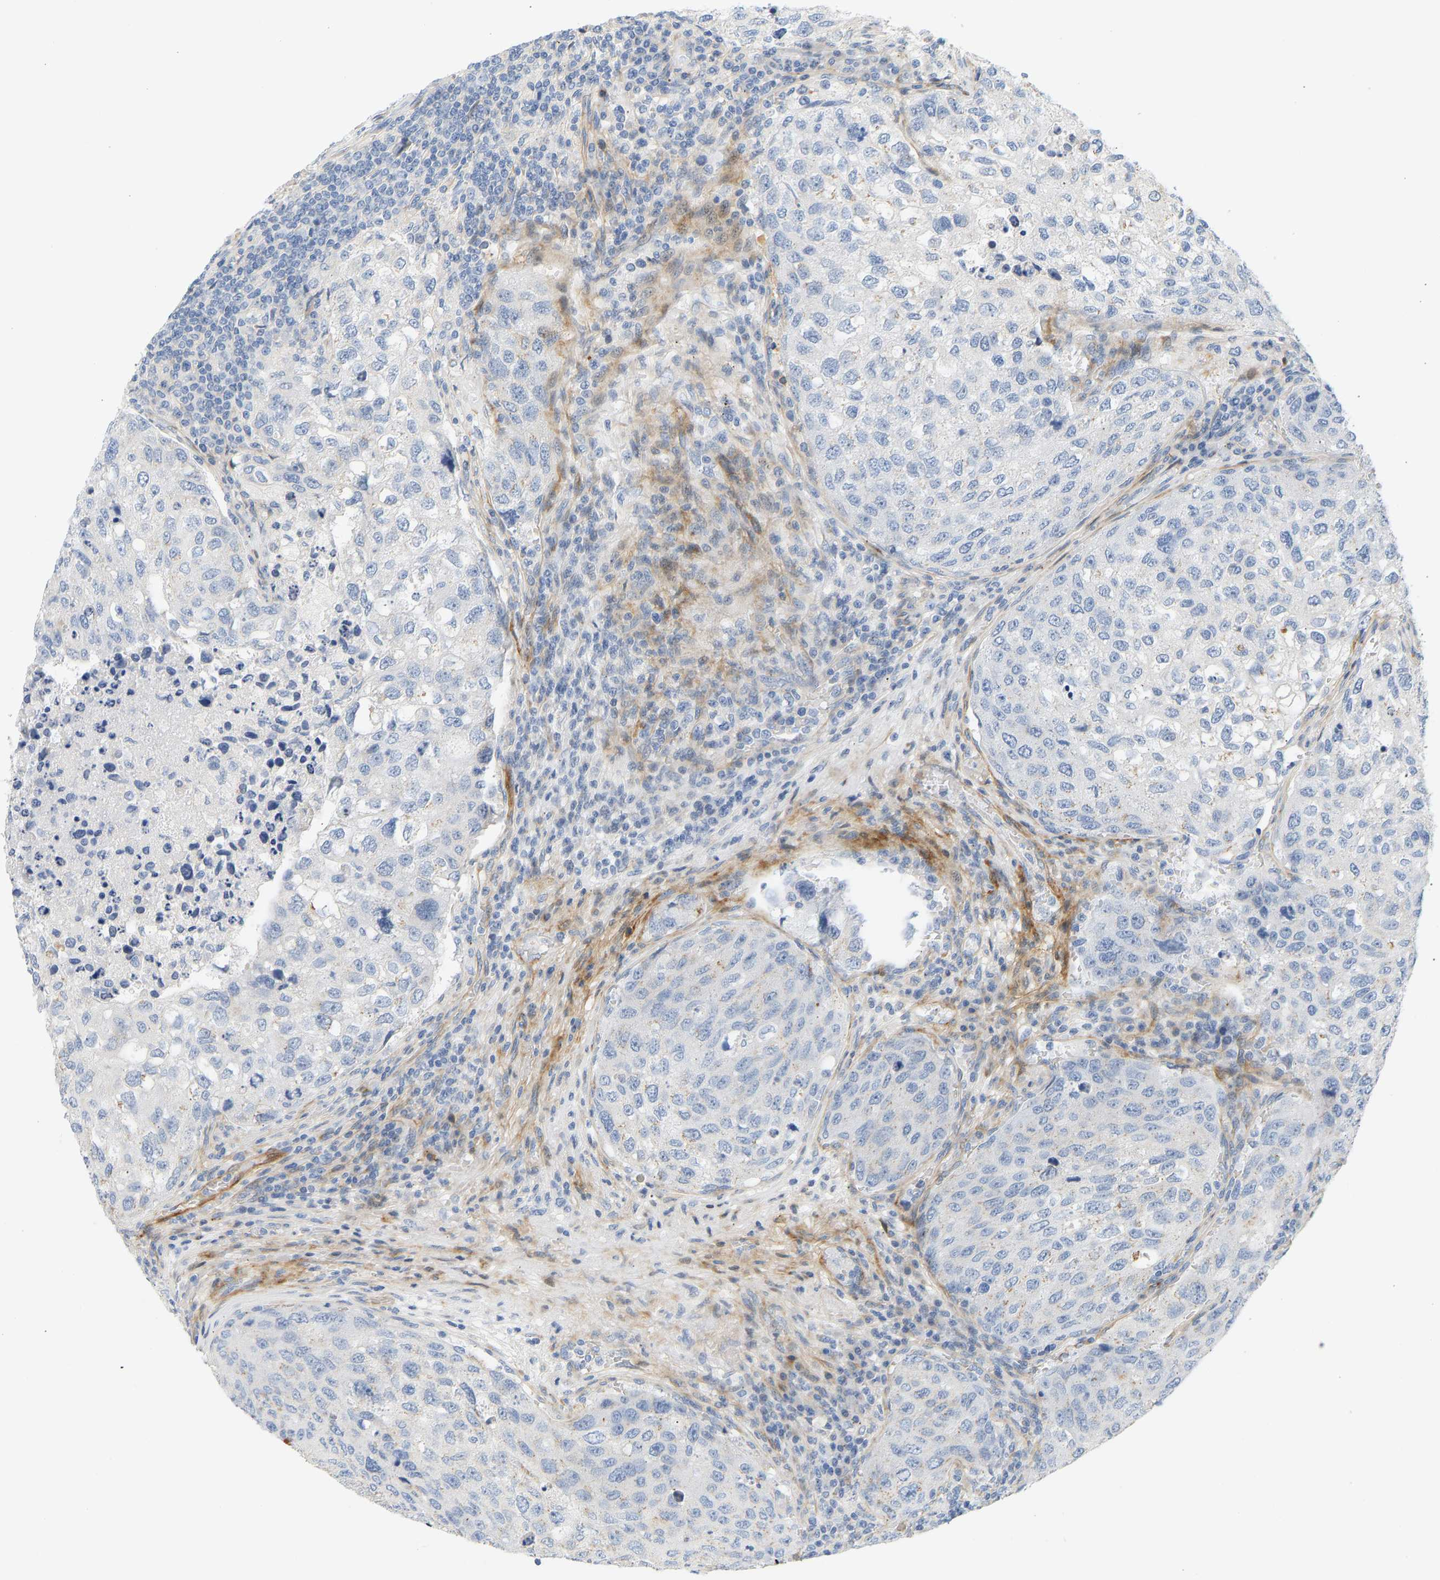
{"staining": {"intensity": "negative", "quantity": "none", "location": "none"}, "tissue": "urothelial cancer", "cell_type": "Tumor cells", "image_type": "cancer", "snomed": [{"axis": "morphology", "description": "Urothelial carcinoma, High grade"}, {"axis": "topography", "description": "Lymph node"}, {"axis": "topography", "description": "Urinary bladder"}], "caption": "An immunohistochemistry micrograph of urothelial cancer is shown. There is no staining in tumor cells of urothelial cancer.", "gene": "SLC30A7", "patient": {"sex": "male", "age": 51}}